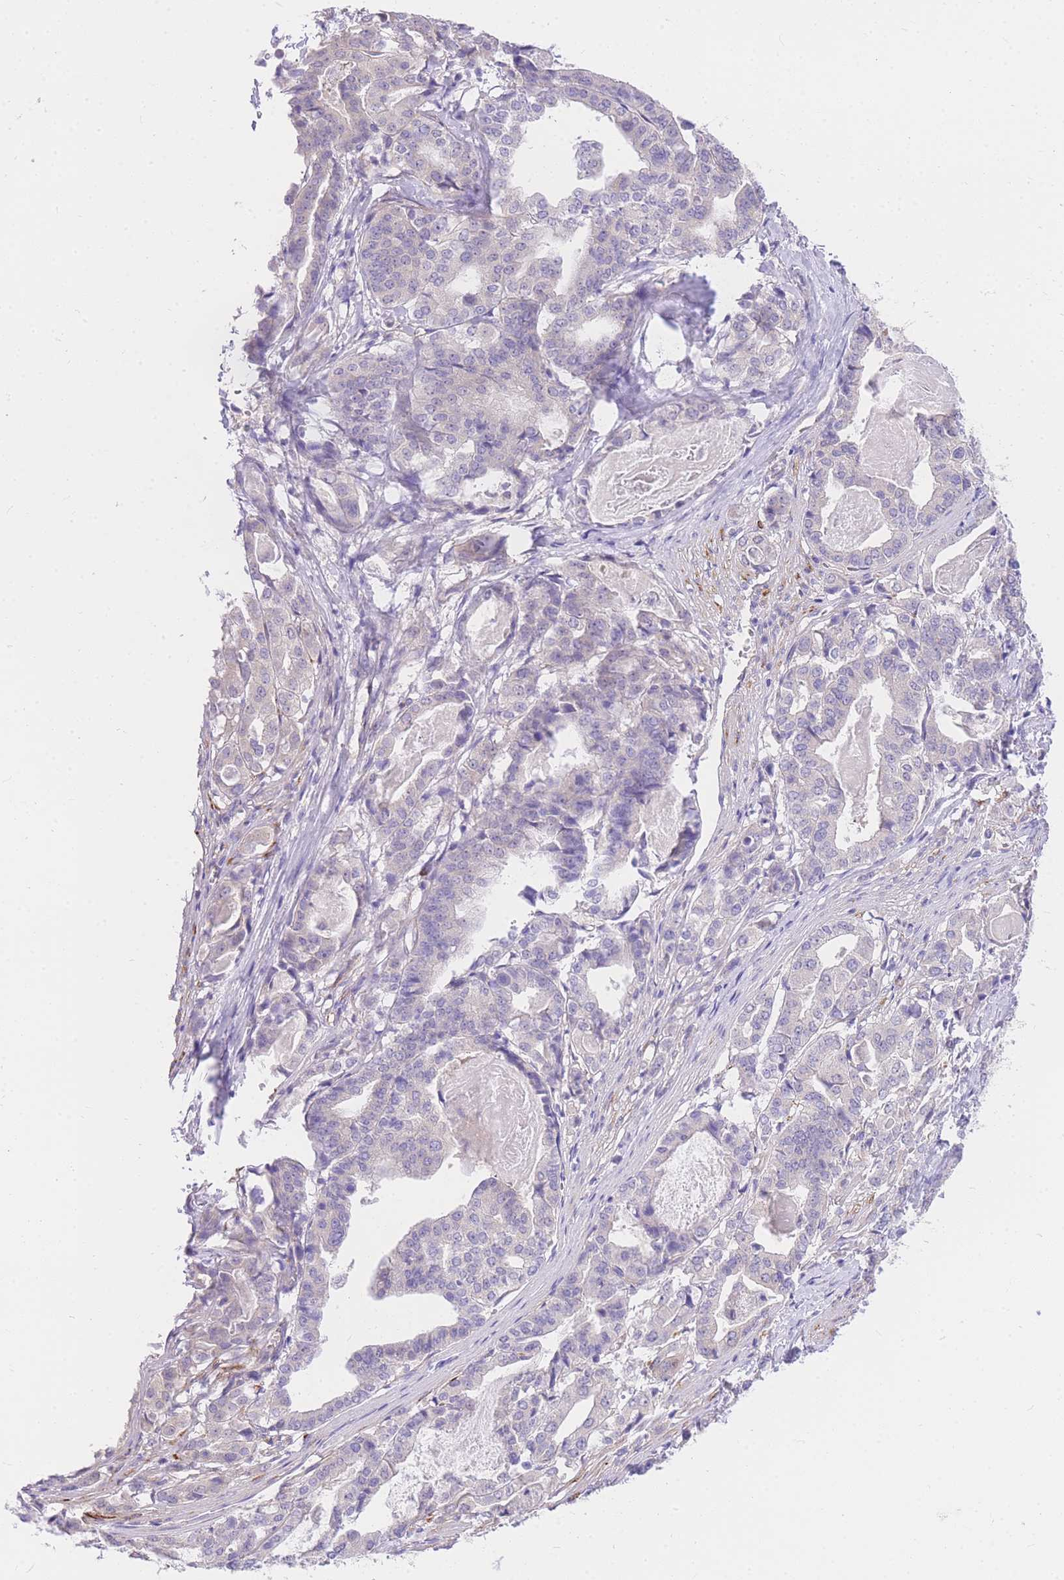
{"staining": {"intensity": "negative", "quantity": "none", "location": "none"}, "tissue": "stomach cancer", "cell_type": "Tumor cells", "image_type": "cancer", "snomed": [{"axis": "morphology", "description": "Adenocarcinoma, NOS"}, {"axis": "topography", "description": "Stomach"}], "caption": "A high-resolution image shows IHC staining of stomach cancer, which exhibits no significant positivity in tumor cells.", "gene": "S100PBP", "patient": {"sex": "male", "age": 48}}